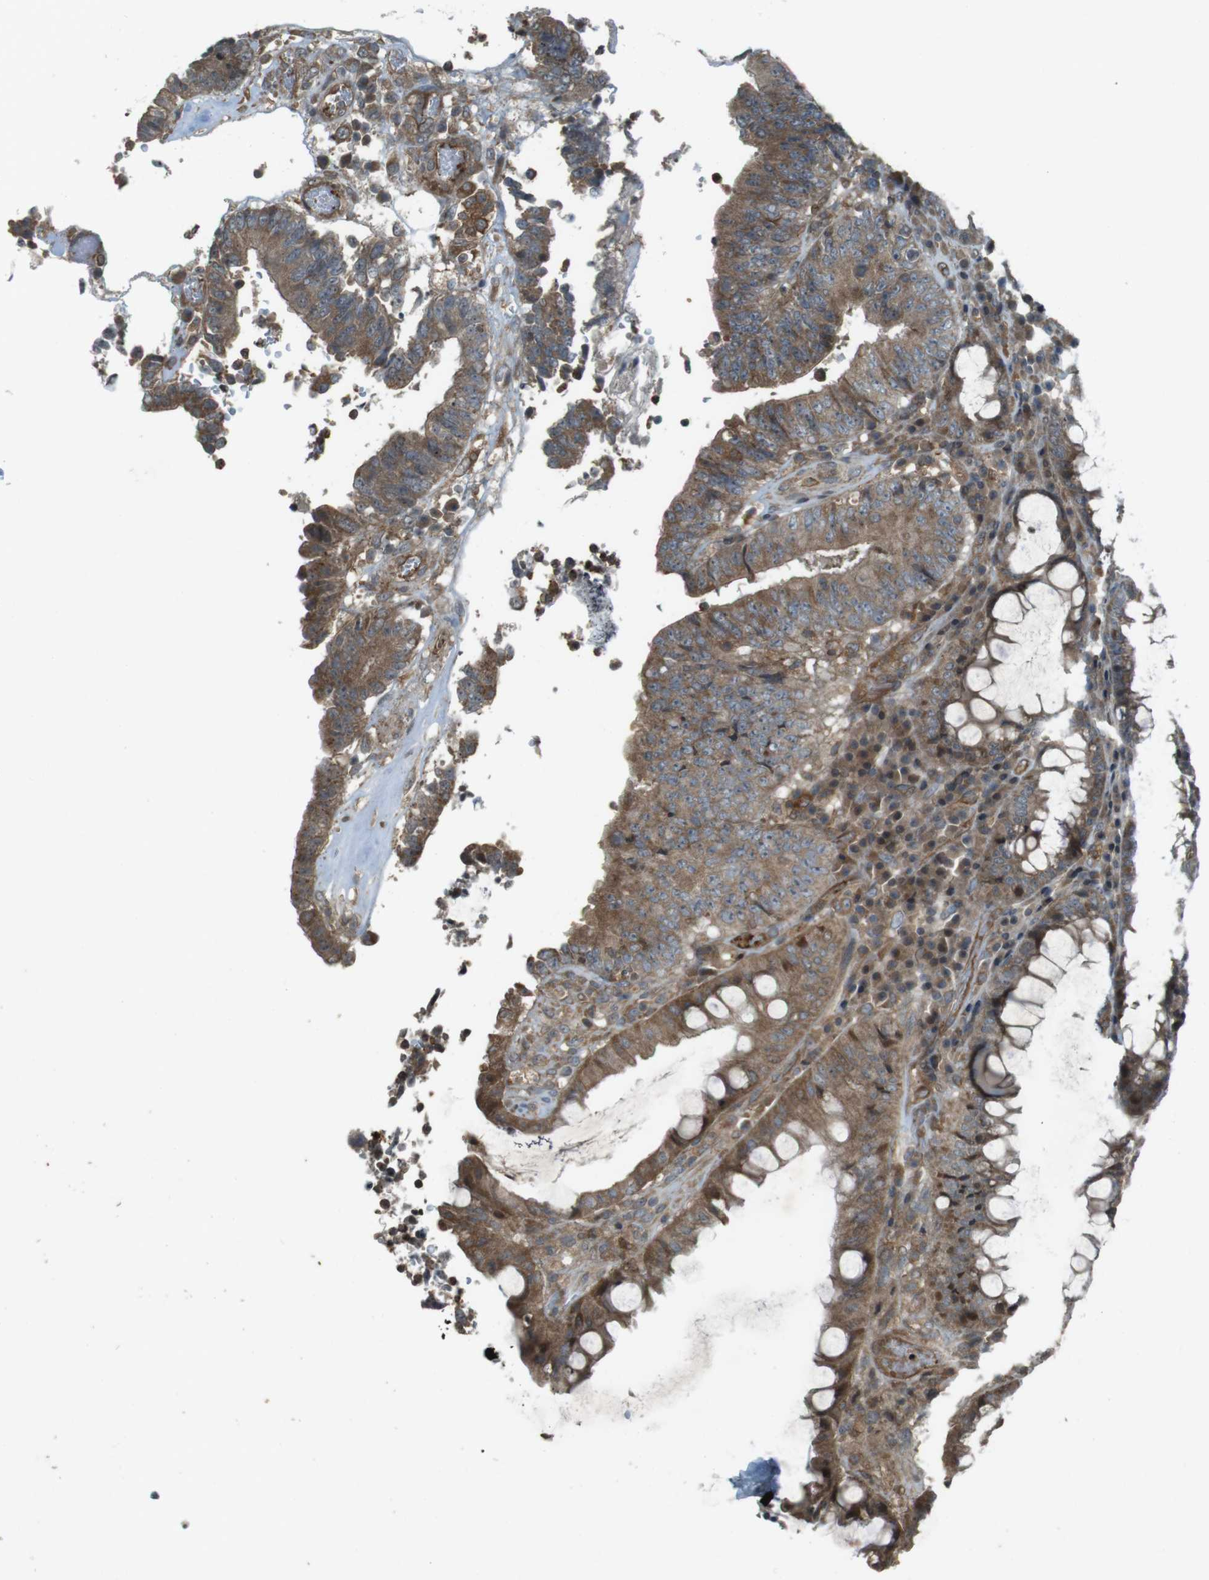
{"staining": {"intensity": "moderate", "quantity": ">75%", "location": "cytoplasmic/membranous"}, "tissue": "colorectal cancer", "cell_type": "Tumor cells", "image_type": "cancer", "snomed": [{"axis": "morphology", "description": "Adenocarcinoma, NOS"}, {"axis": "topography", "description": "Rectum"}], "caption": "The histopathology image shows immunohistochemical staining of colorectal adenocarcinoma. There is moderate cytoplasmic/membranous positivity is appreciated in approximately >75% of tumor cells.", "gene": "ZYX", "patient": {"sex": "male", "age": 72}}